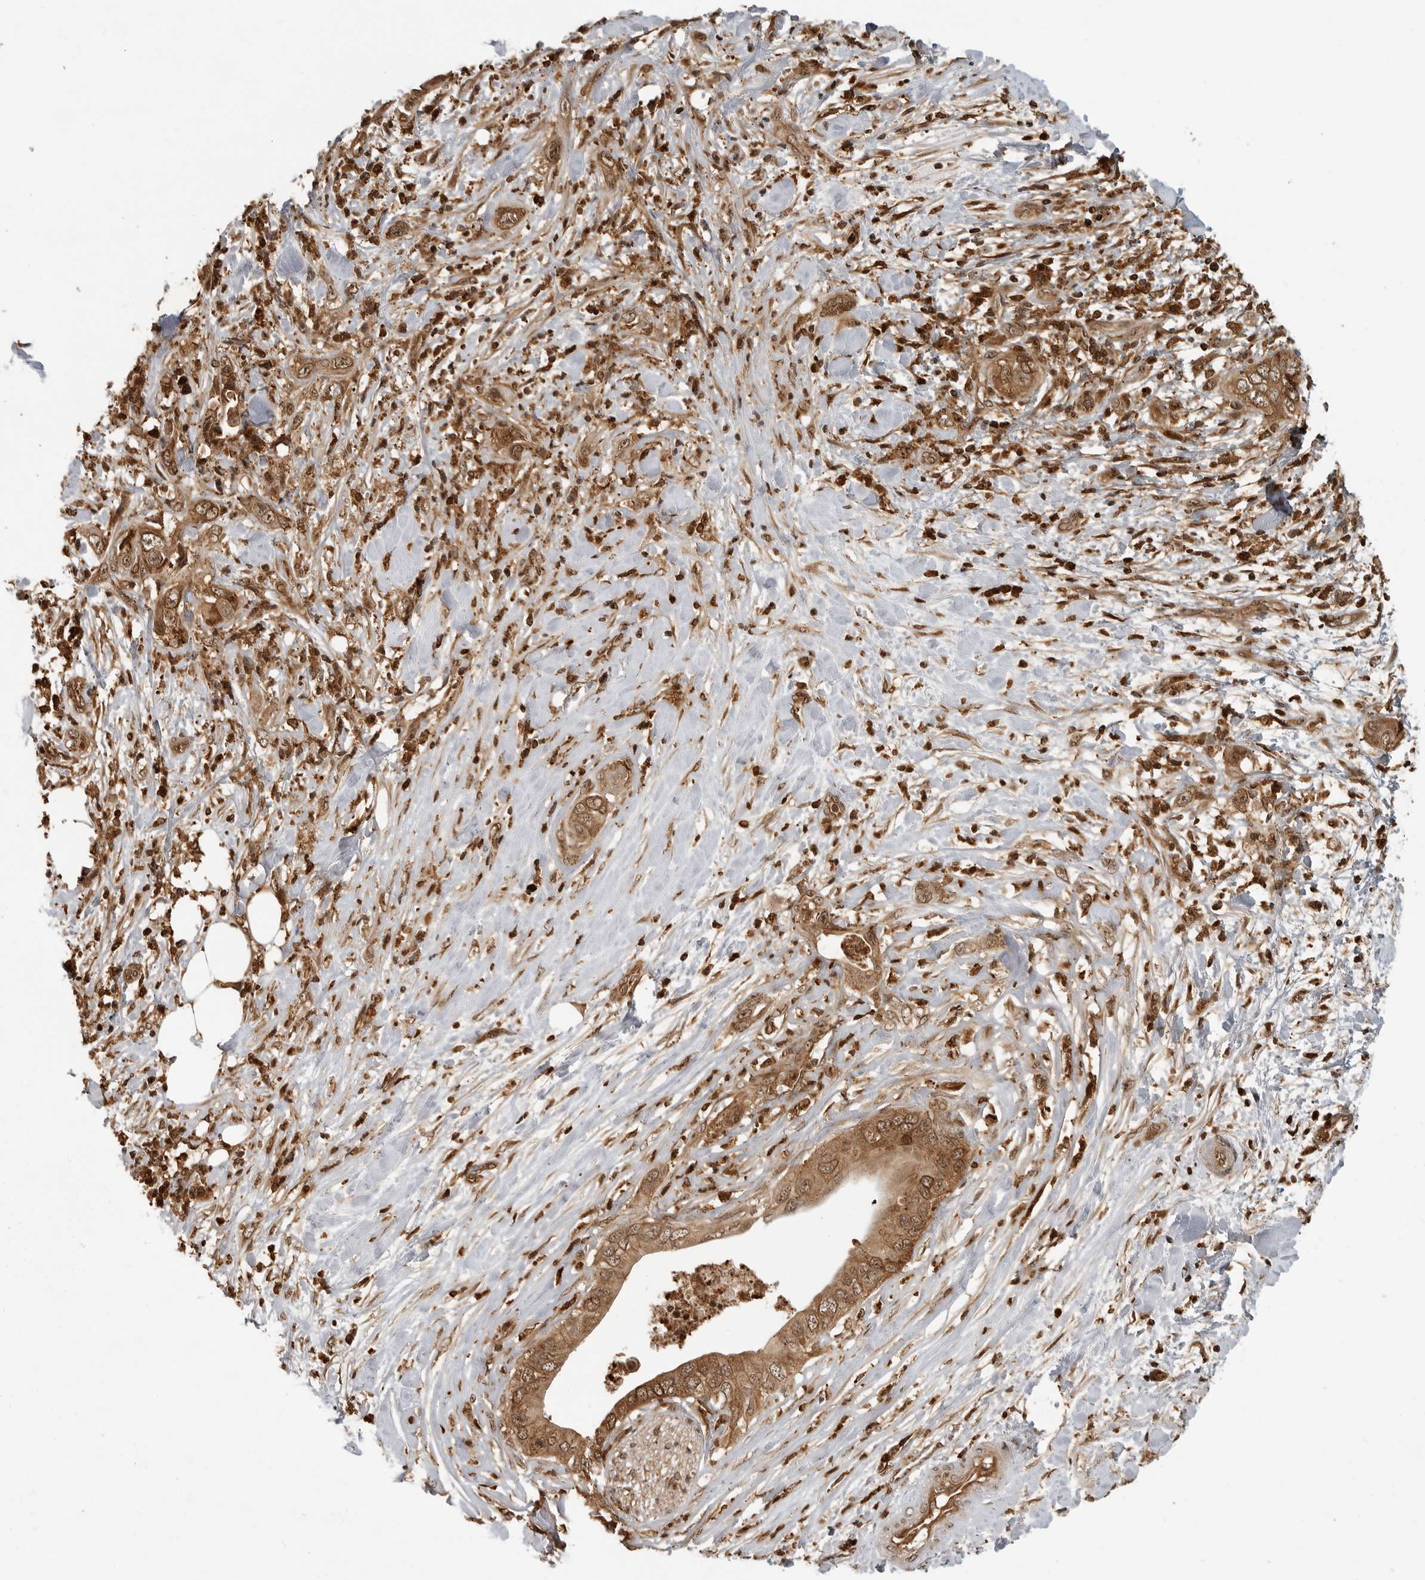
{"staining": {"intensity": "moderate", "quantity": ">75%", "location": "cytoplasmic/membranous,nuclear"}, "tissue": "pancreatic cancer", "cell_type": "Tumor cells", "image_type": "cancer", "snomed": [{"axis": "morphology", "description": "Adenocarcinoma, NOS"}, {"axis": "topography", "description": "Pancreas"}], "caption": "Pancreatic adenocarcinoma stained for a protein shows moderate cytoplasmic/membranous and nuclear positivity in tumor cells.", "gene": "BMP2K", "patient": {"sex": "female", "age": 78}}